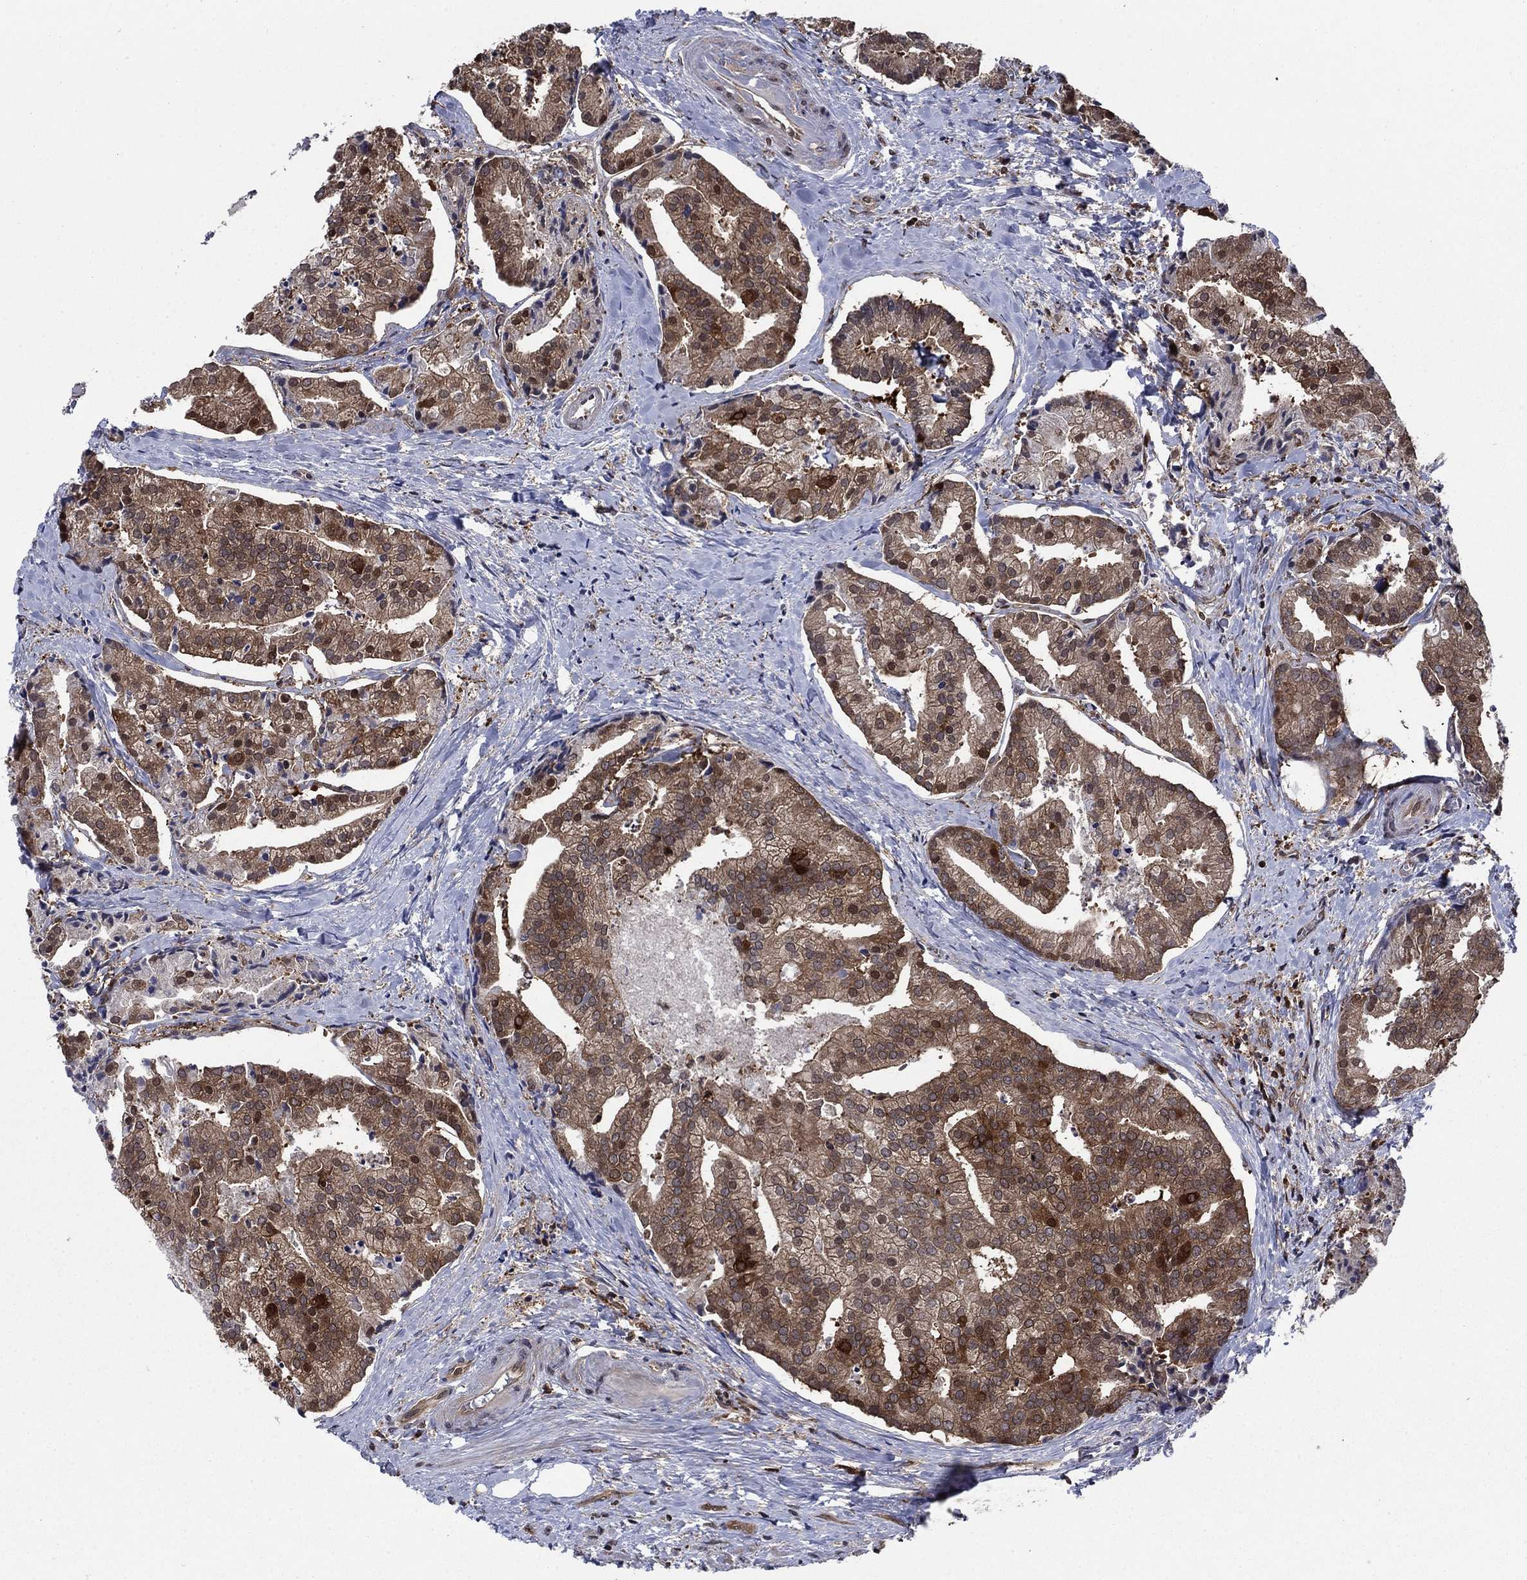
{"staining": {"intensity": "moderate", "quantity": ">75%", "location": "cytoplasmic/membranous"}, "tissue": "prostate cancer", "cell_type": "Tumor cells", "image_type": "cancer", "snomed": [{"axis": "morphology", "description": "Adenocarcinoma, NOS"}, {"axis": "topography", "description": "Prostate and seminal vesicle, NOS"}, {"axis": "topography", "description": "Prostate"}], "caption": "The immunohistochemical stain shows moderate cytoplasmic/membranous staining in tumor cells of adenocarcinoma (prostate) tissue.", "gene": "CACYBP", "patient": {"sex": "male", "age": 44}}